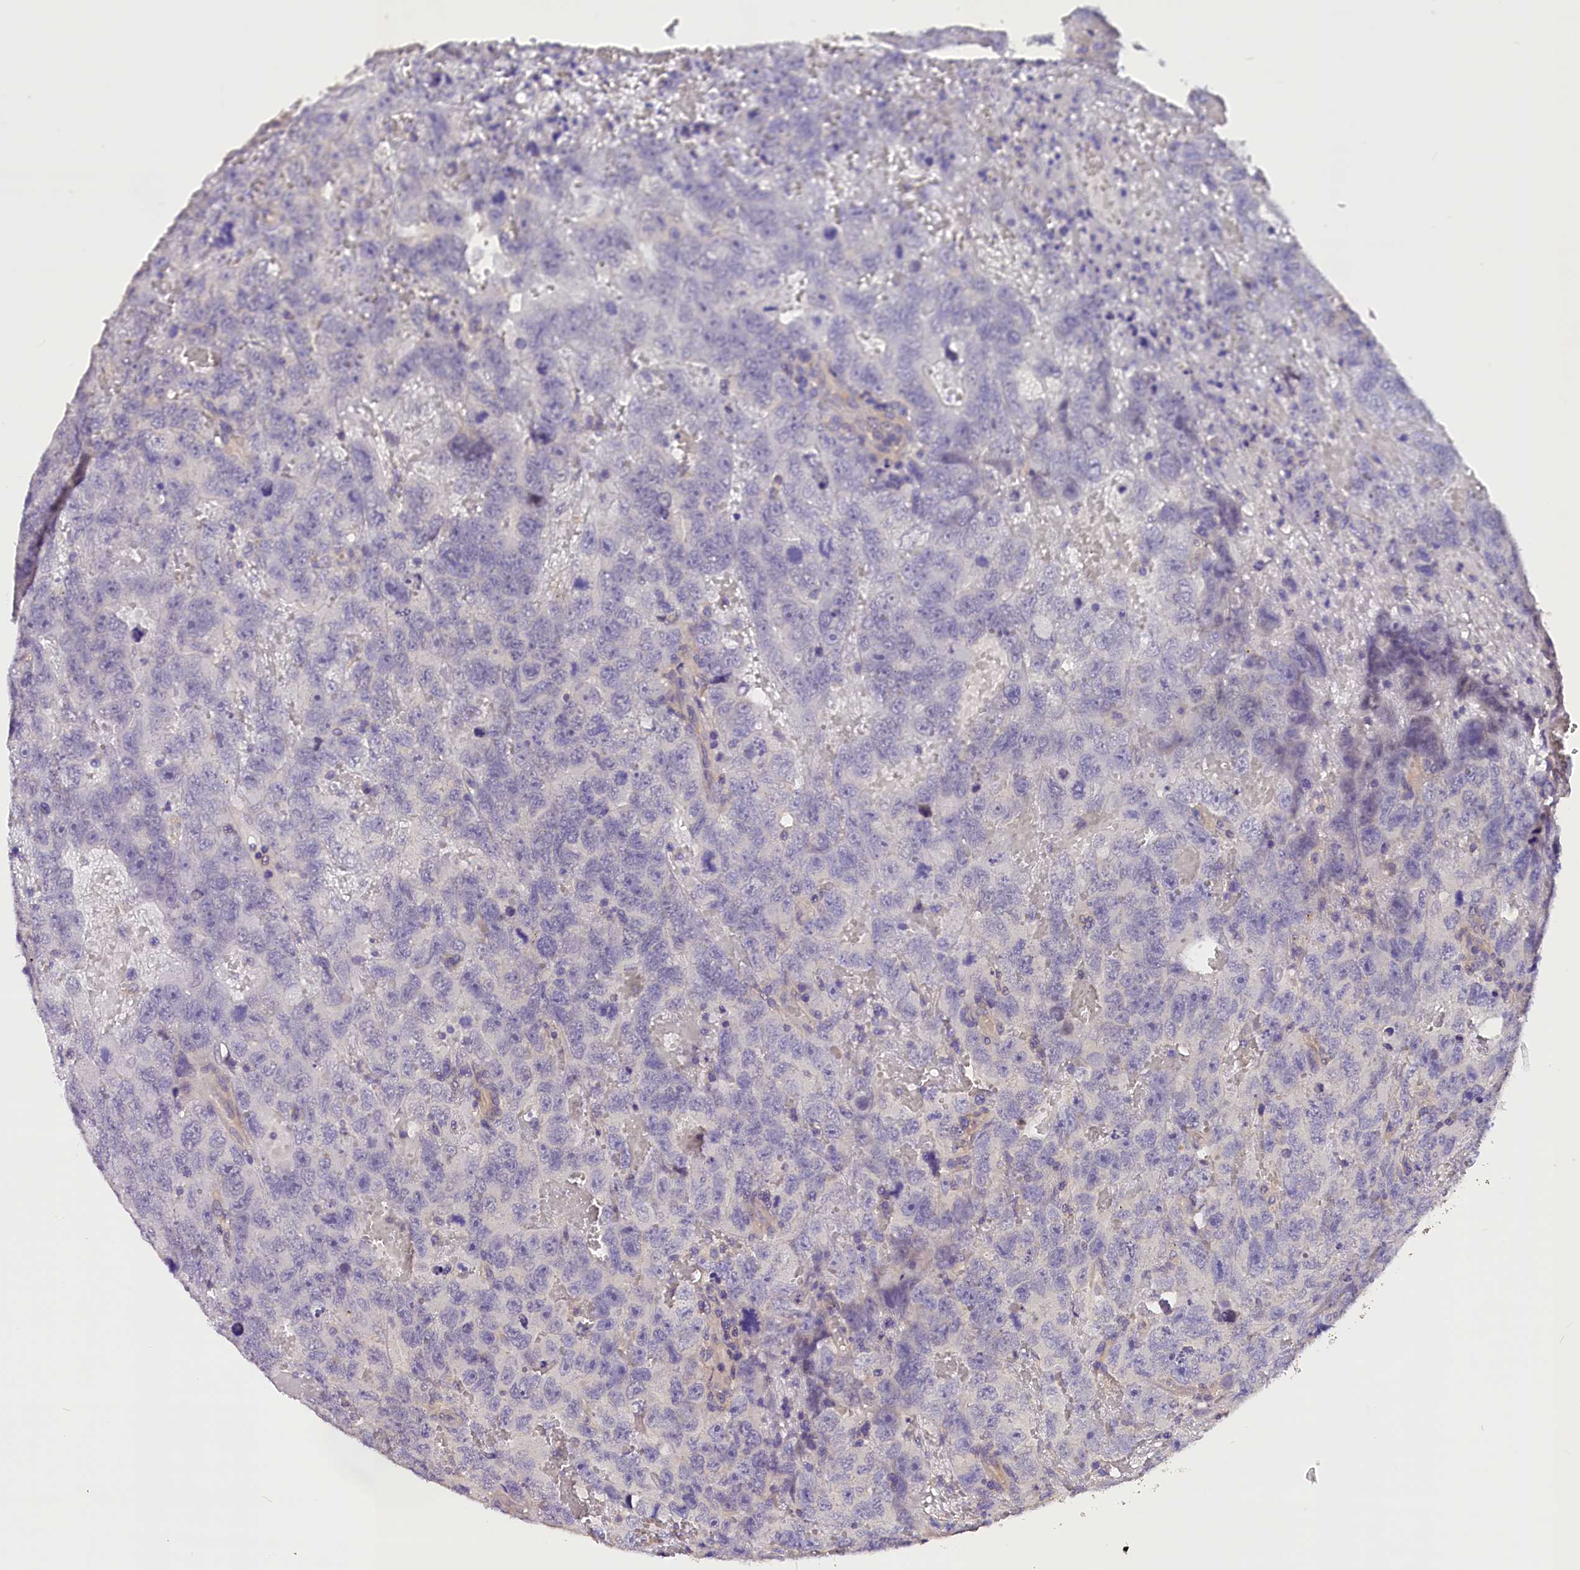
{"staining": {"intensity": "negative", "quantity": "none", "location": "none"}, "tissue": "testis cancer", "cell_type": "Tumor cells", "image_type": "cancer", "snomed": [{"axis": "morphology", "description": "Carcinoma, Embryonal, NOS"}, {"axis": "topography", "description": "Testis"}], "caption": "This histopathology image is of testis cancer stained with immunohistochemistry to label a protein in brown with the nuclei are counter-stained blue. There is no expression in tumor cells.", "gene": "AP3B2", "patient": {"sex": "male", "age": 45}}